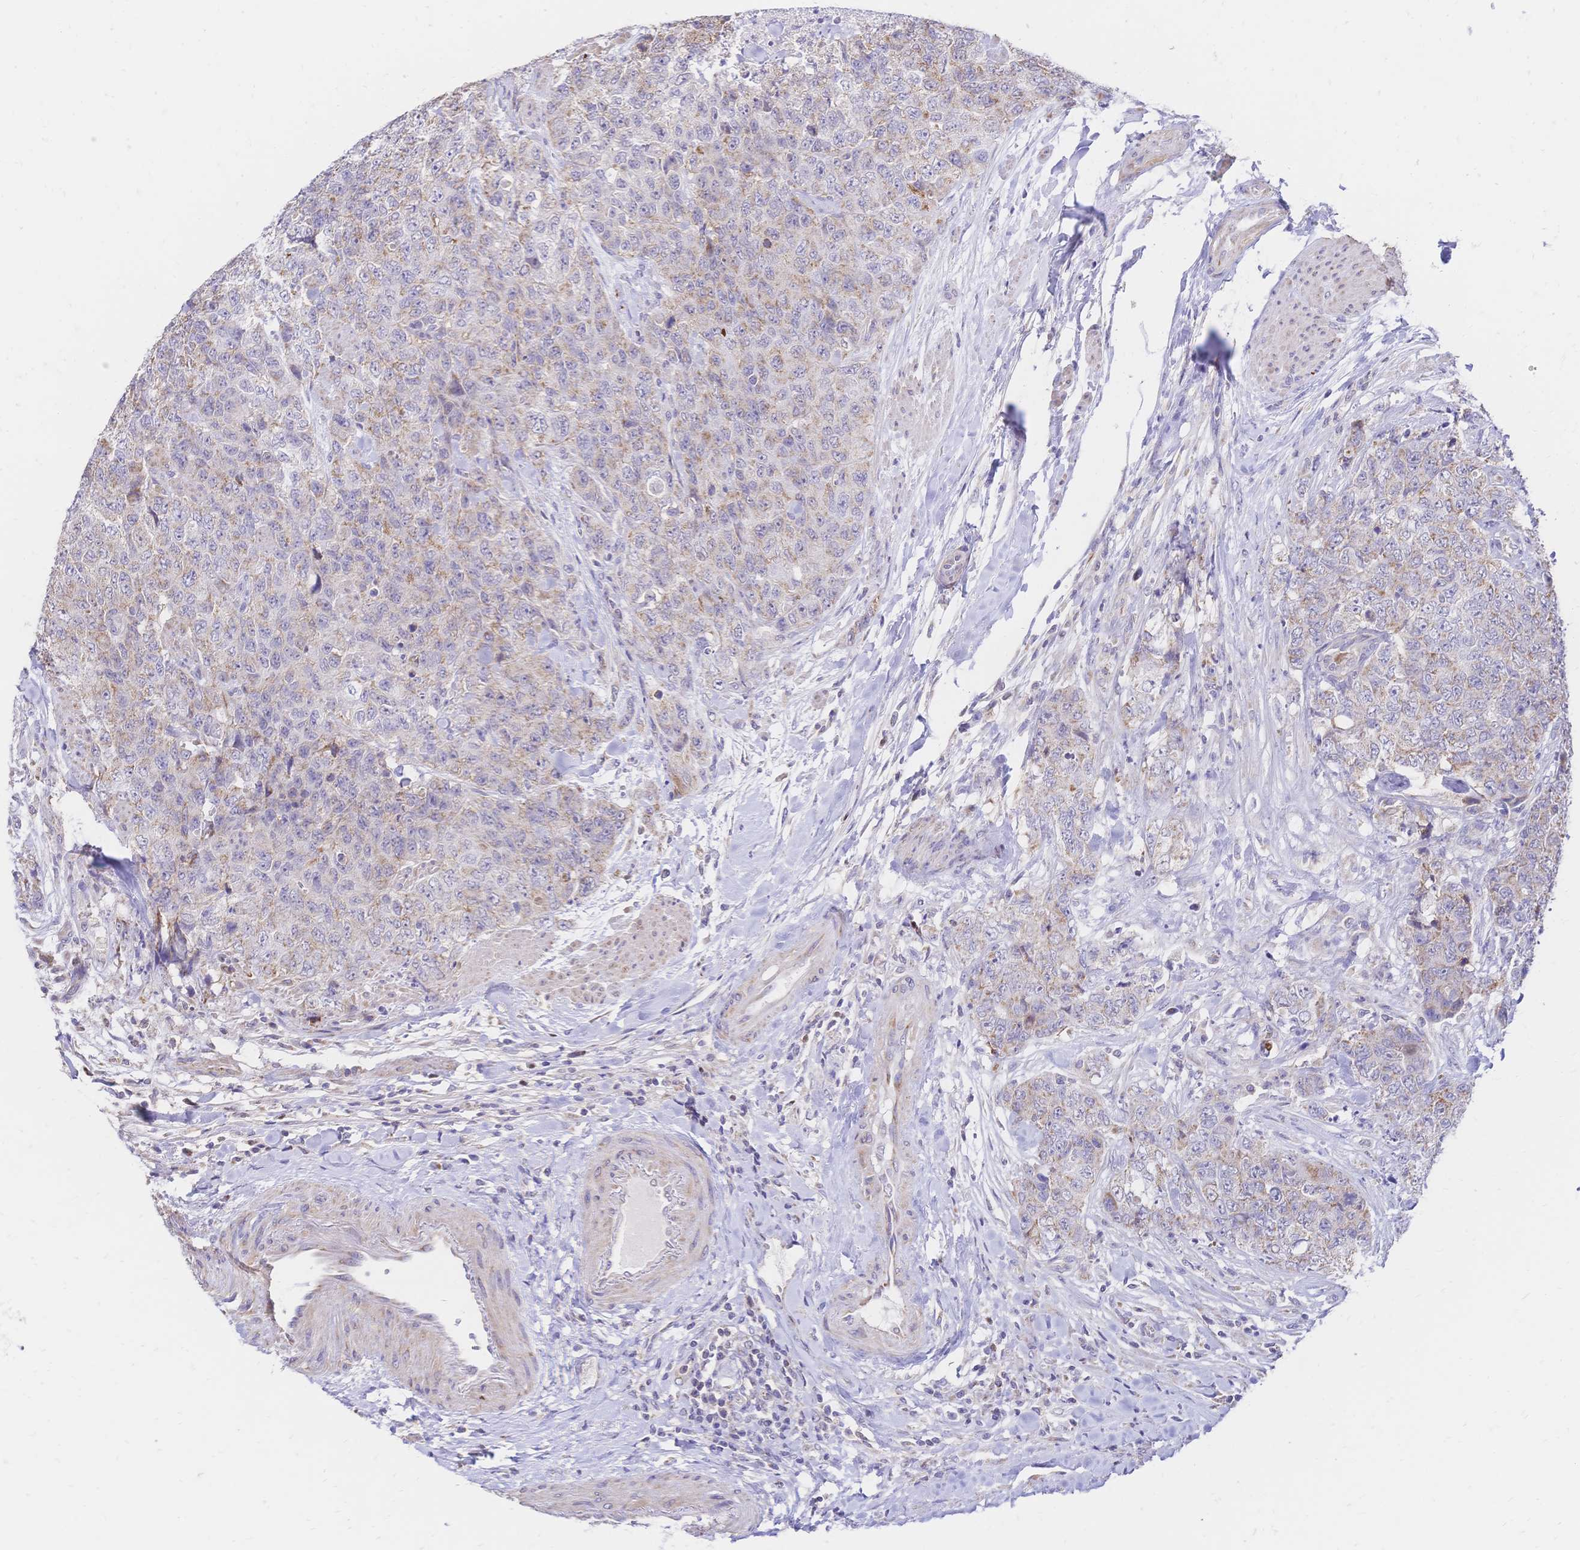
{"staining": {"intensity": "weak", "quantity": "25%-75%", "location": "cytoplasmic/membranous"}, "tissue": "urothelial cancer", "cell_type": "Tumor cells", "image_type": "cancer", "snomed": [{"axis": "morphology", "description": "Urothelial carcinoma, High grade"}, {"axis": "topography", "description": "Urinary bladder"}], "caption": "Protein staining reveals weak cytoplasmic/membranous expression in about 25%-75% of tumor cells in high-grade urothelial carcinoma.", "gene": "CLEC18B", "patient": {"sex": "female", "age": 78}}